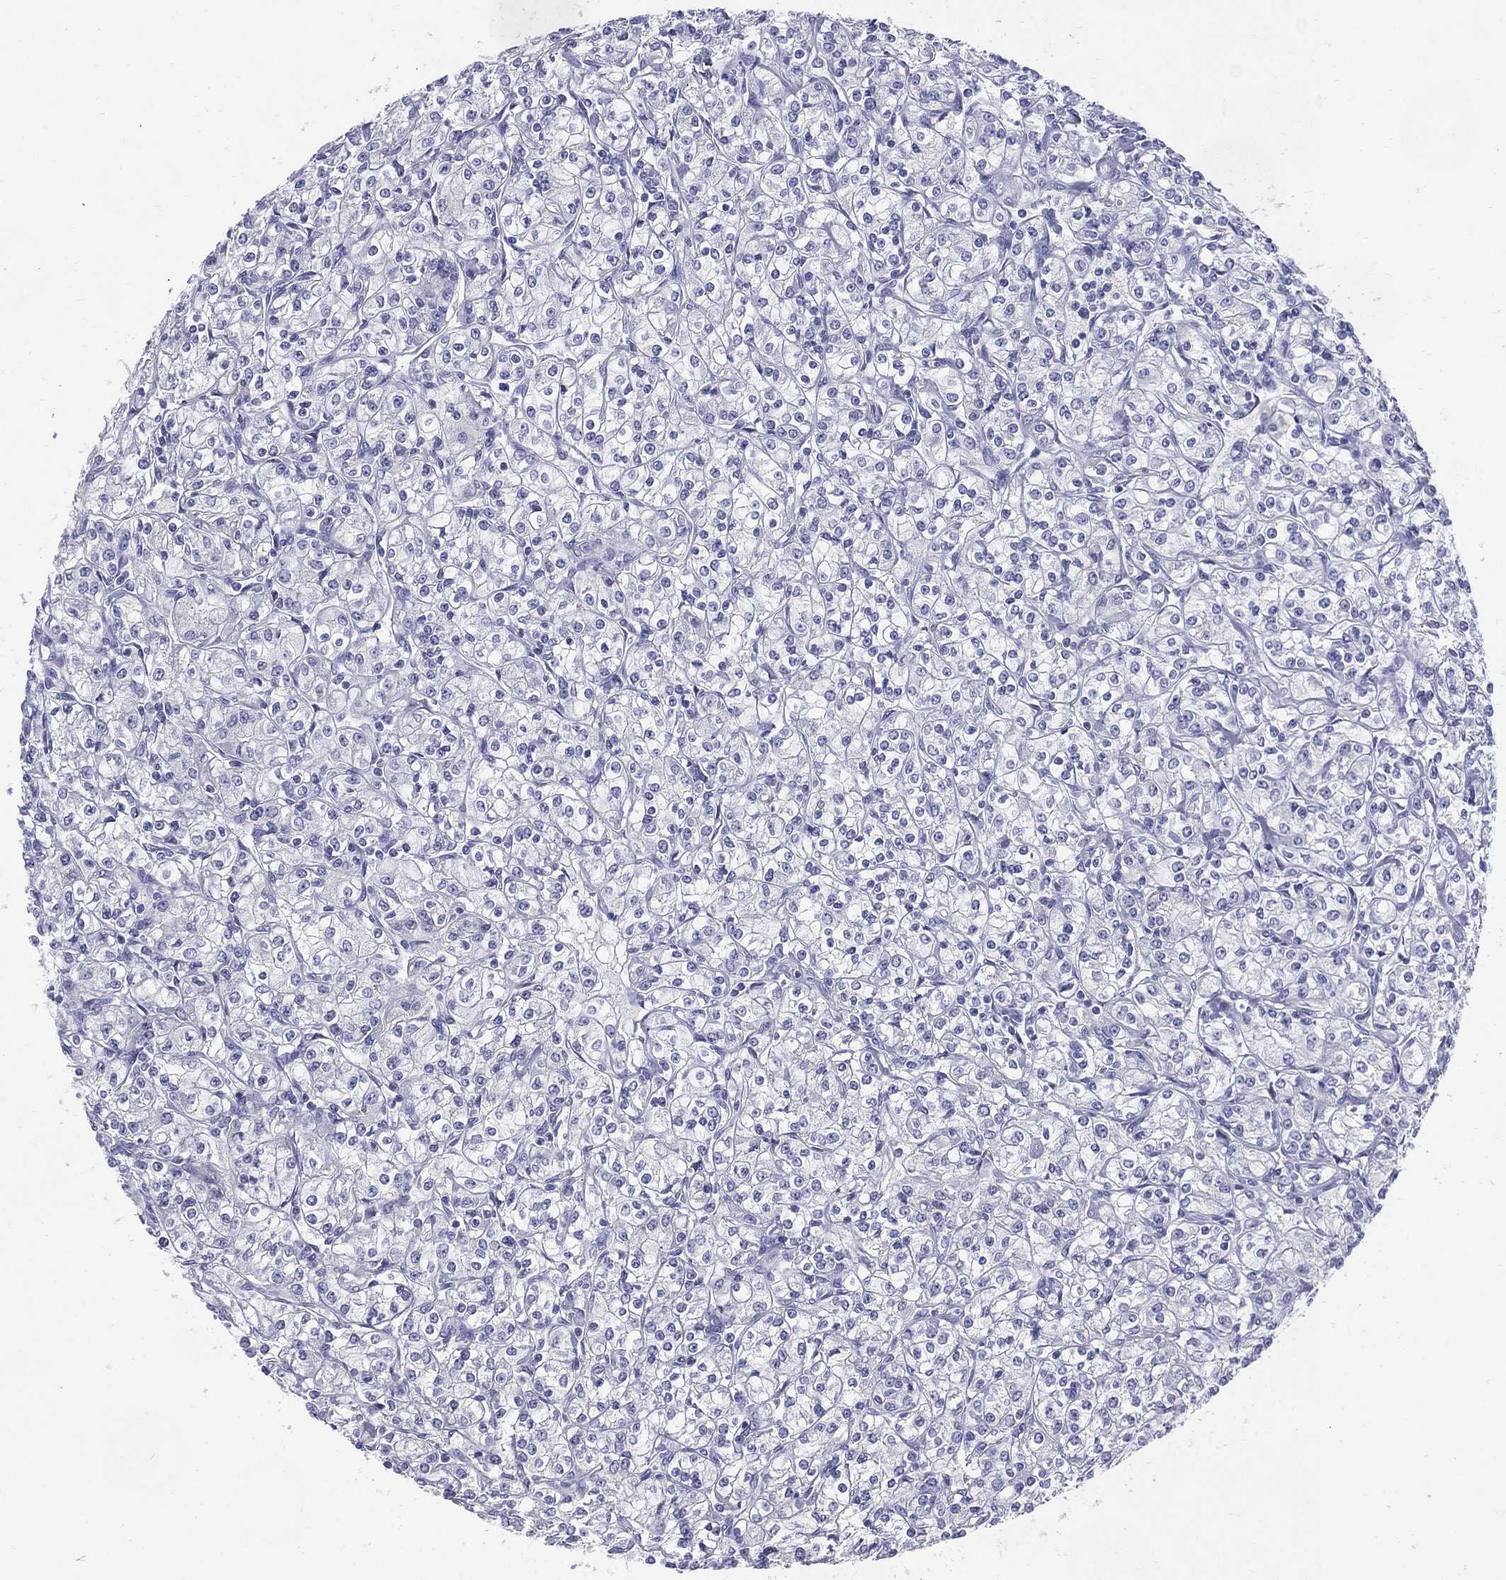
{"staining": {"intensity": "negative", "quantity": "none", "location": "none"}, "tissue": "renal cancer", "cell_type": "Tumor cells", "image_type": "cancer", "snomed": [{"axis": "morphology", "description": "Adenocarcinoma, NOS"}, {"axis": "topography", "description": "Kidney"}], "caption": "Immunohistochemical staining of human renal cancer shows no significant positivity in tumor cells. Brightfield microscopy of IHC stained with DAB (3,3'-diaminobenzidine) (brown) and hematoxylin (blue), captured at high magnification.", "gene": "KIF2C", "patient": {"sex": "male", "age": 77}}